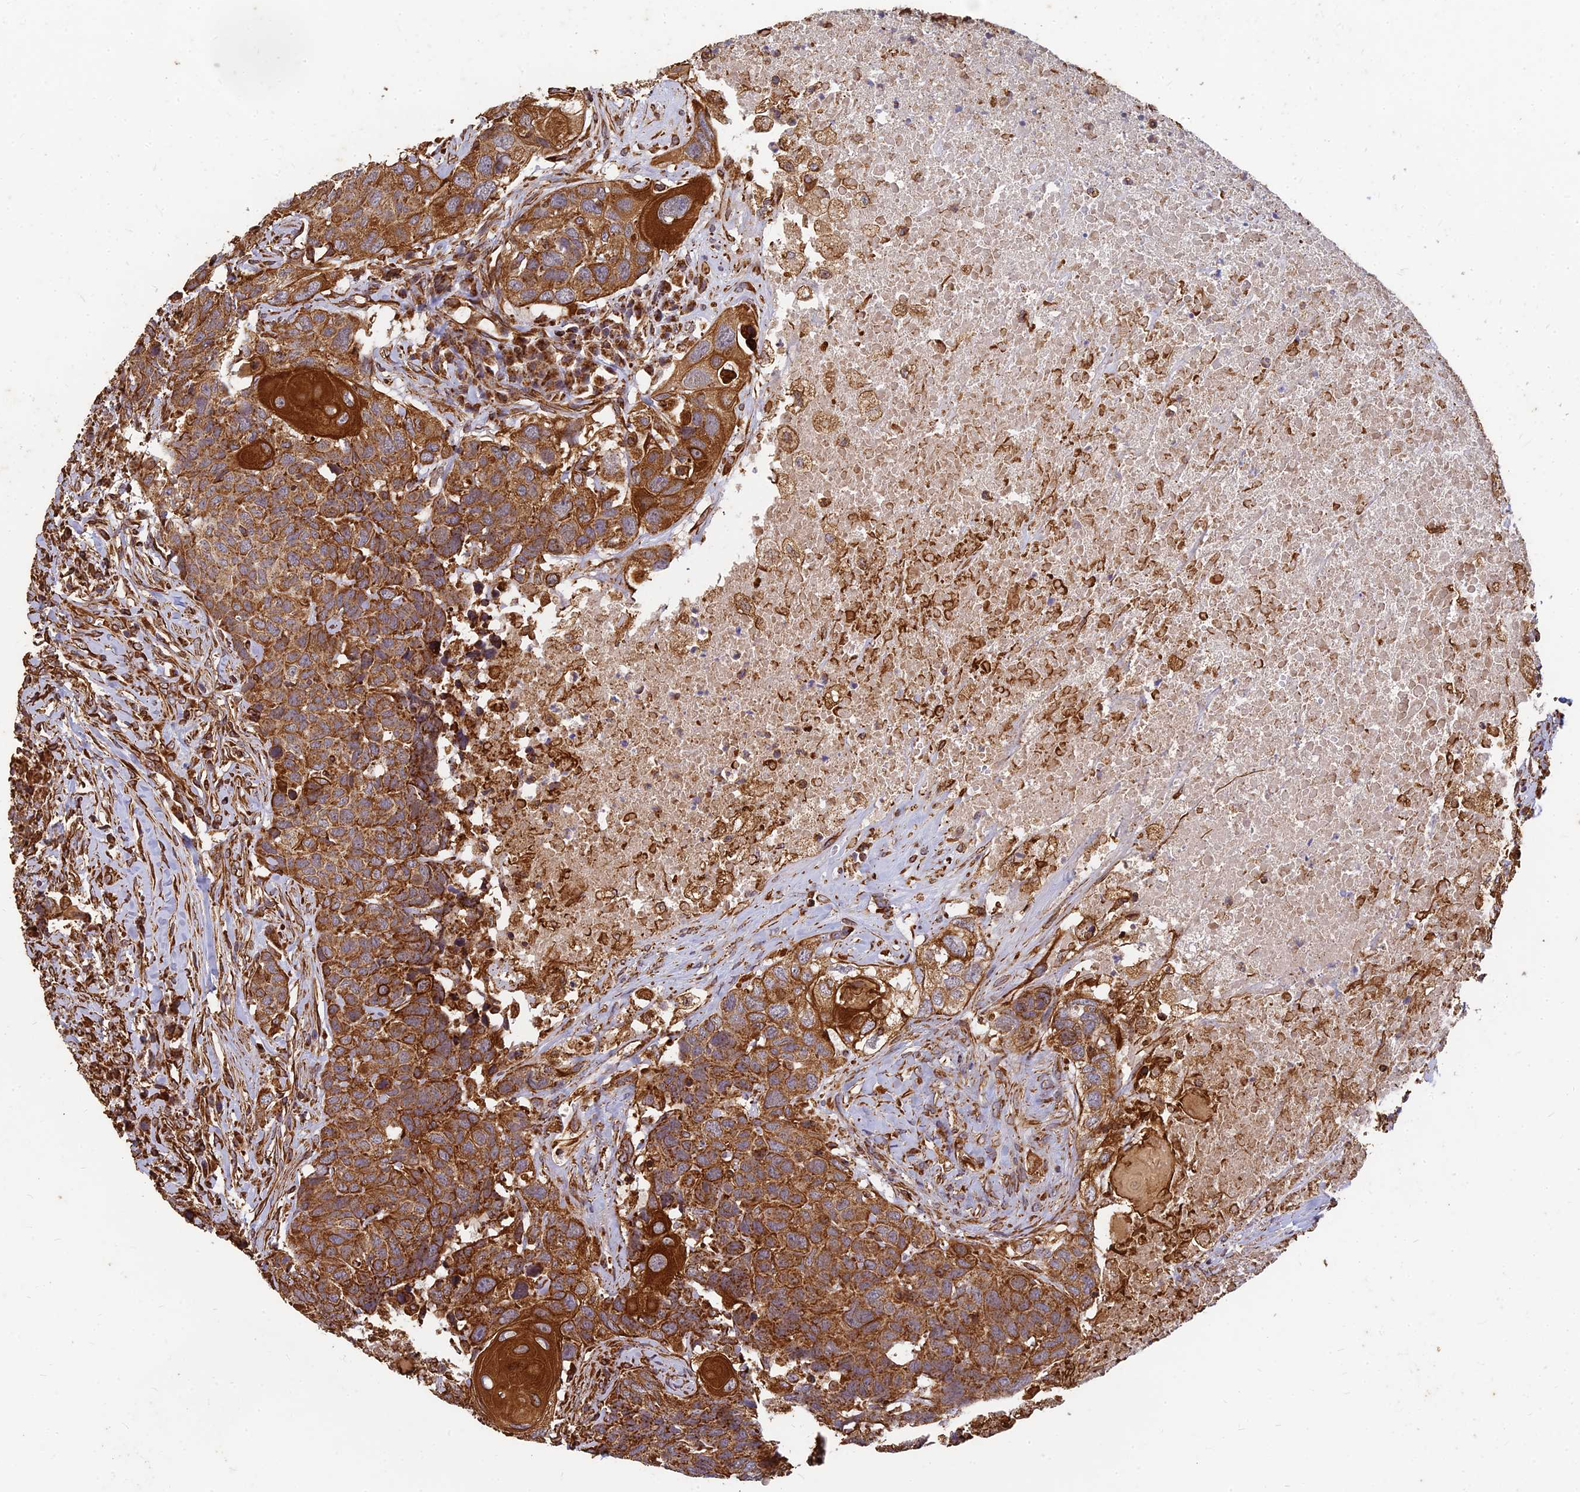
{"staining": {"intensity": "strong", "quantity": ">75%", "location": "cytoplasmic/membranous"}, "tissue": "head and neck cancer", "cell_type": "Tumor cells", "image_type": "cancer", "snomed": [{"axis": "morphology", "description": "Squamous cell carcinoma, NOS"}, {"axis": "topography", "description": "Head-Neck"}], "caption": "This image exhibits immunohistochemistry staining of human head and neck cancer (squamous cell carcinoma), with high strong cytoplasmic/membranous positivity in approximately >75% of tumor cells.", "gene": "DSTYK", "patient": {"sex": "male", "age": 66}}